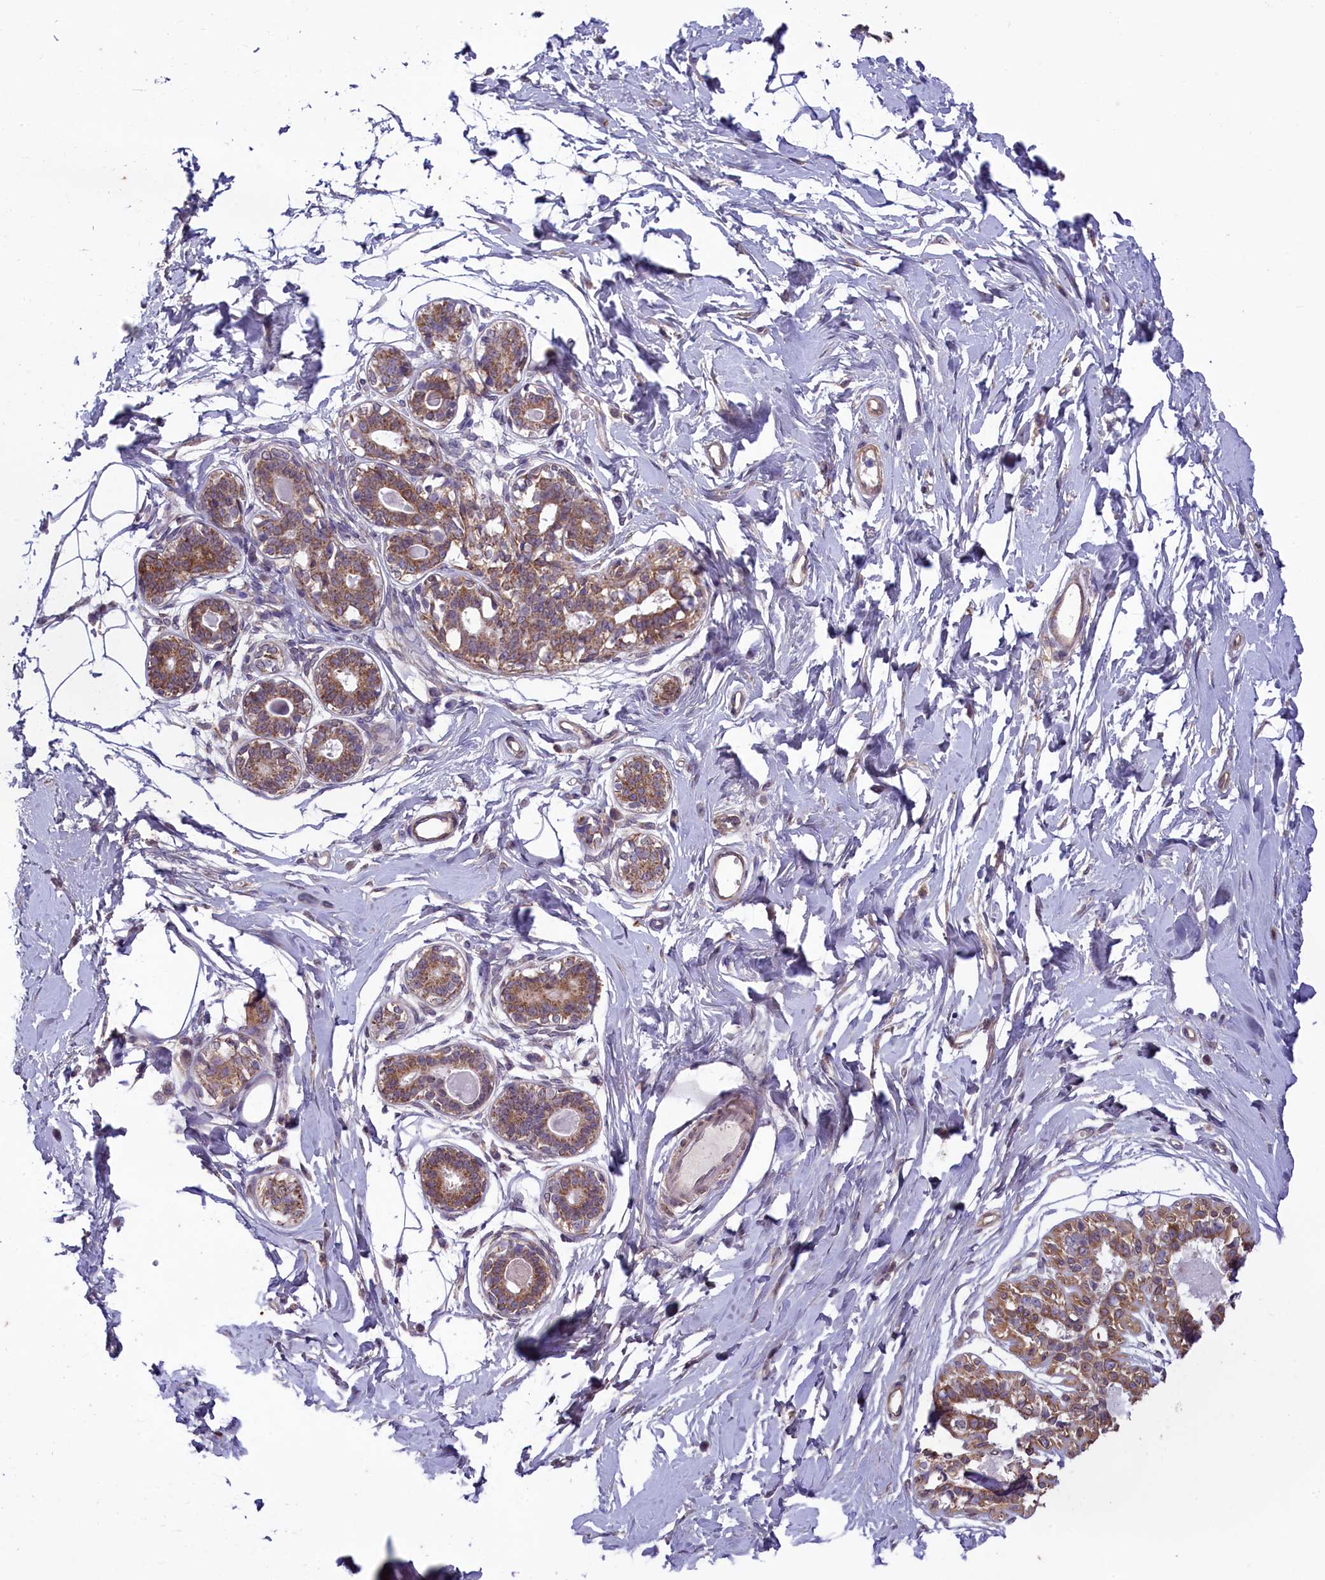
{"staining": {"intensity": "negative", "quantity": "none", "location": "none"}, "tissue": "breast", "cell_type": "Adipocytes", "image_type": "normal", "snomed": [{"axis": "morphology", "description": "Normal tissue, NOS"}, {"axis": "topography", "description": "Breast"}], "caption": "Benign breast was stained to show a protein in brown. There is no significant positivity in adipocytes.", "gene": "ACAD8", "patient": {"sex": "female", "age": 45}}